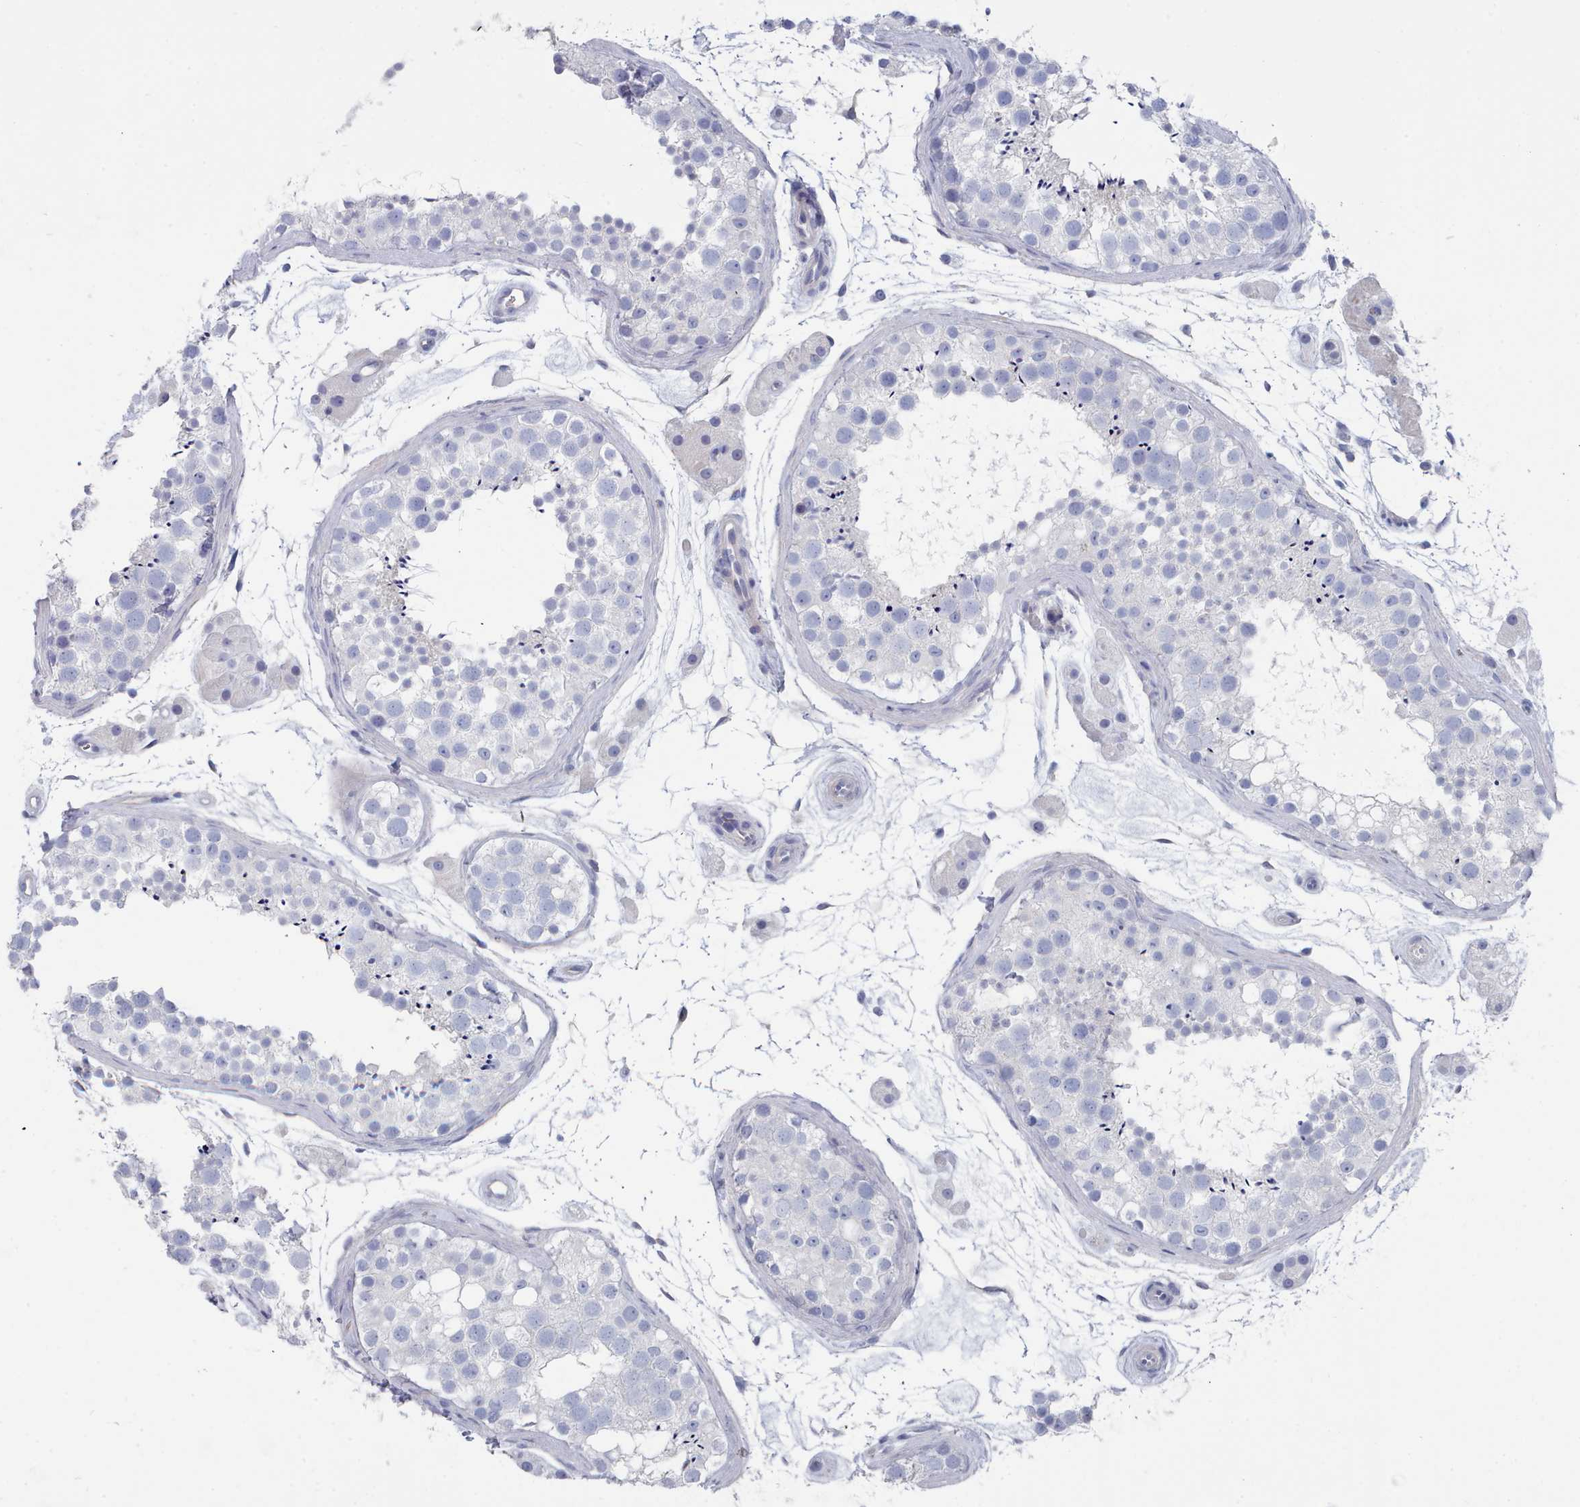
{"staining": {"intensity": "negative", "quantity": "none", "location": "none"}, "tissue": "testis", "cell_type": "Cells in seminiferous ducts", "image_type": "normal", "snomed": [{"axis": "morphology", "description": "Normal tissue, NOS"}, {"axis": "topography", "description": "Testis"}], "caption": "IHC photomicrograph of normal testis: testis stained with DAB displays no significant protein staining in cells in seminiferous ducts. Nuclei are stained in blue.", "gene": "ENSG00000285188", "patient": {"sex": "male", "age": 41}}